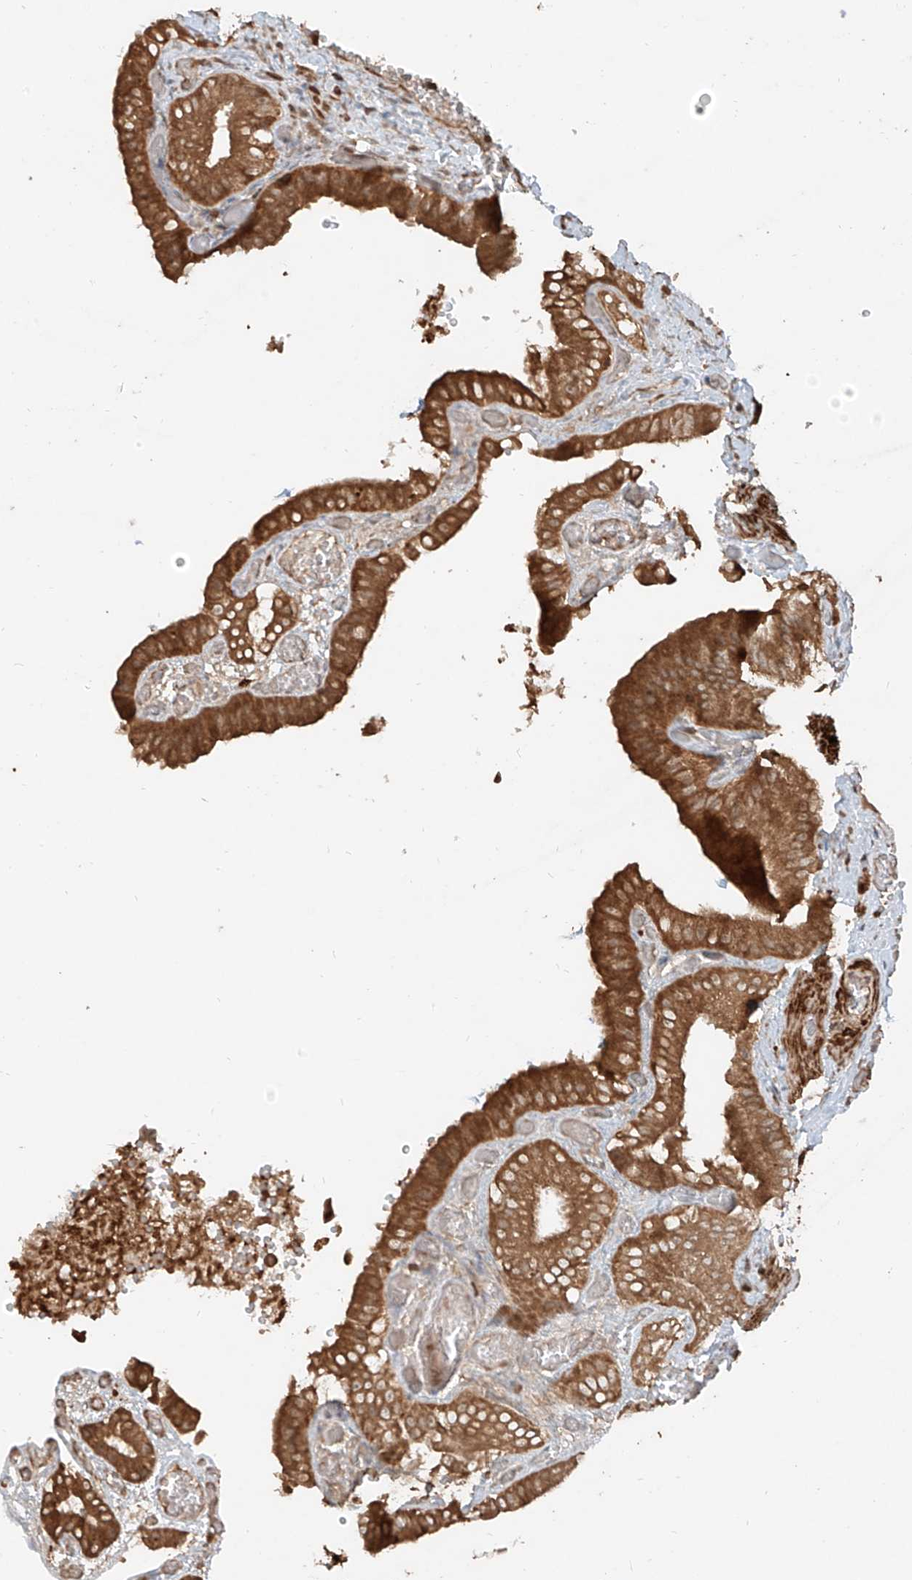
{"staining": {"intensity": "moderate", "quantity": ">75%", "location": "cytoplasmic/membranous"}, "tissue": "gallbladder", "cell_type": "Glandular cells", "image_type": "normal", "snomed": [{"axis": "morphology", "description": "Normal tissue, NOS"}, {"axis": "topography", "description": "Gallbladder"}], "caption": "Immunohistochemical staining of benign human gallbladder demonstrates >75% levels of moderate cytoplasmic/membranous protein positivity in about >75% of glandular cells. (Stains: DAB in brown, nuclei in blue, Microscopy: brightfield microscopy at high magnification).", "gene": "ANKZF1", "patient": {"sex": "female", "age": 64}}